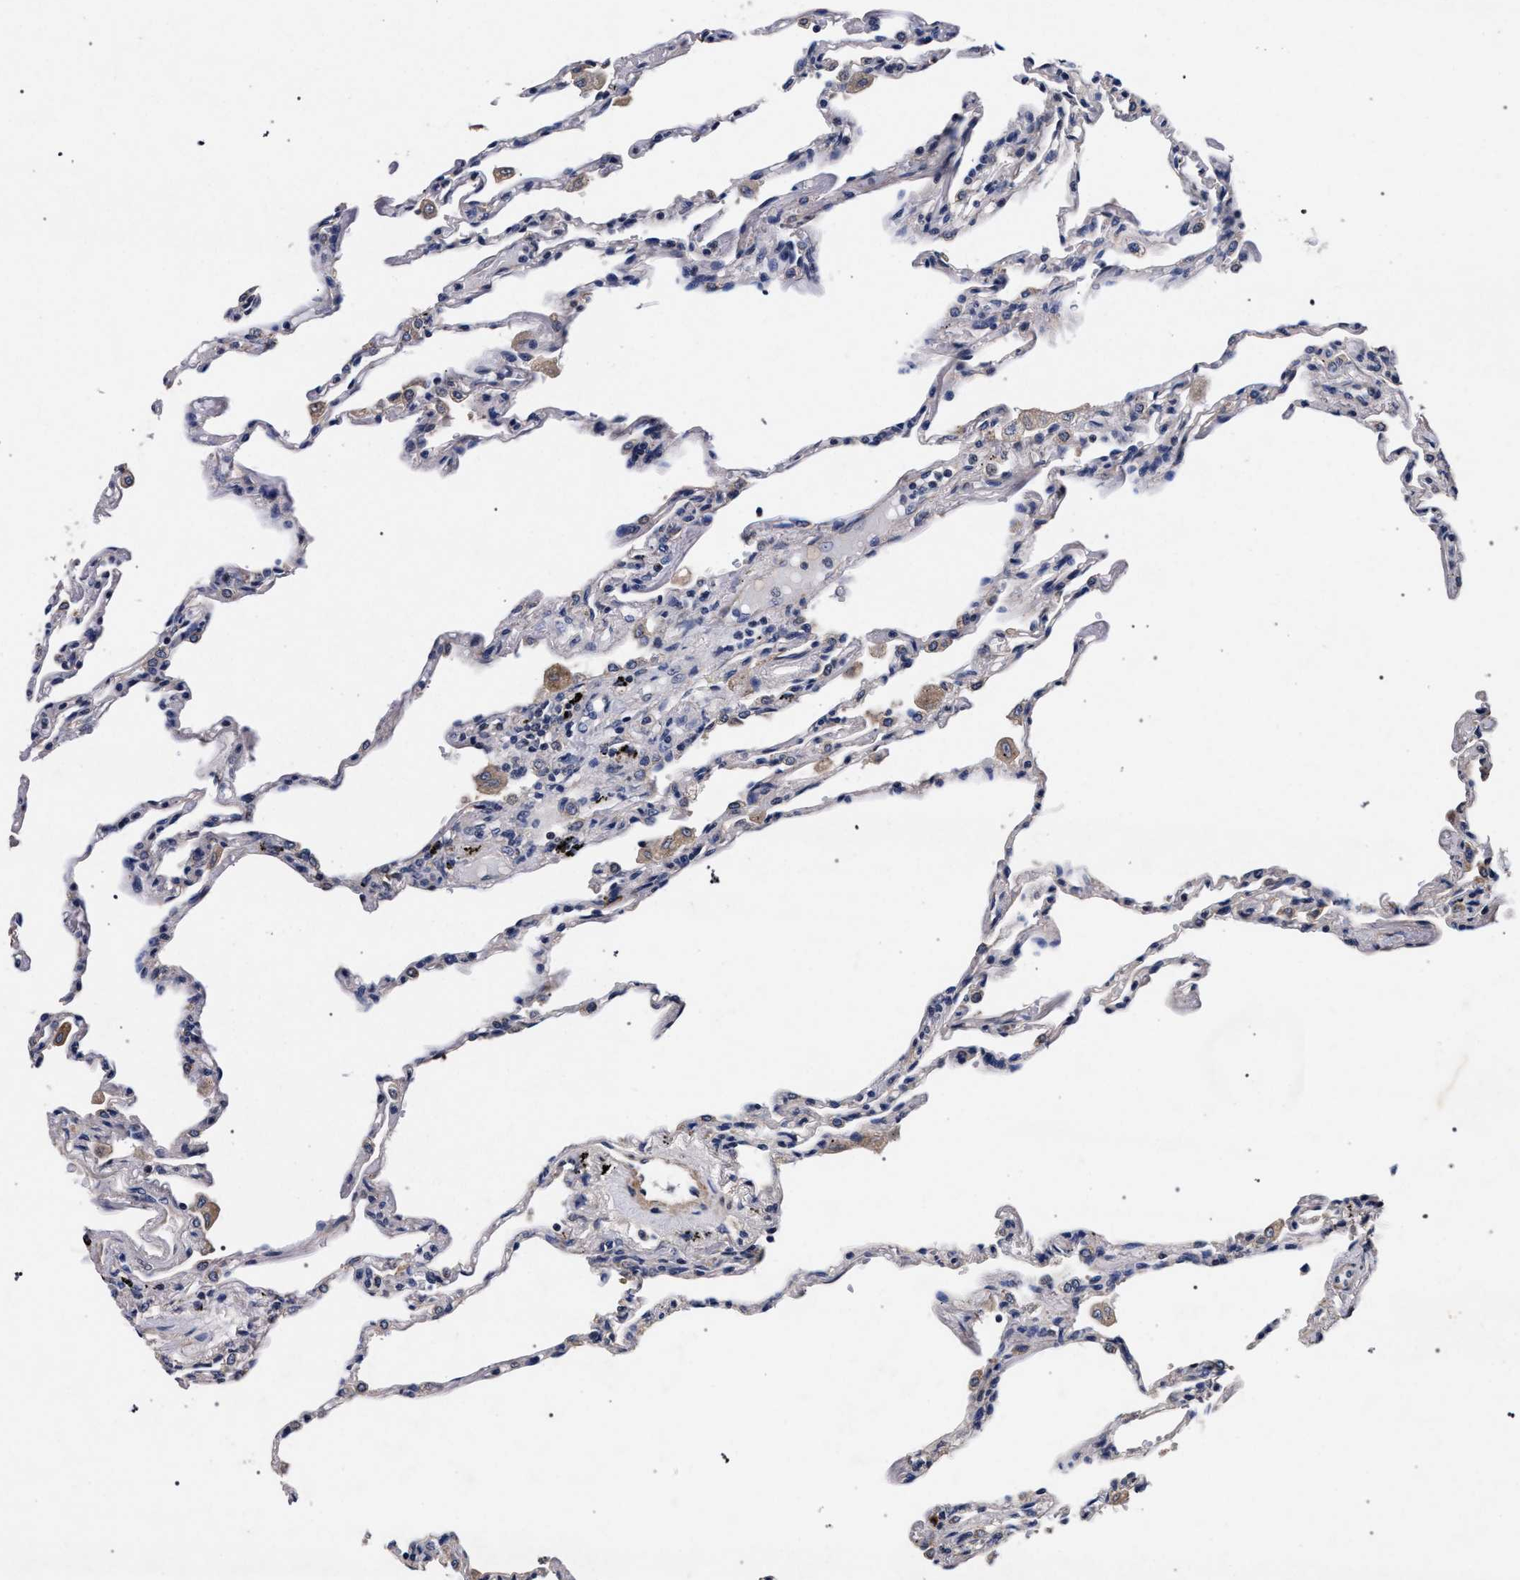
{"staining": {"intensity": "negative", "quantity": "none", "location": "none"}, "tissue": "lung", "cell_type": "Alveolar cells", "image_type": "normal", "snomed": [{"axis": "morphology", "description": "Normal tissue, NOS"}, {"axis": "topography", "description": "Lung"}], "caption": "High magnification brightfield microscopy of normal lung stained with DAB (brown) and counterstained with hematoxylin (blue): alveolar cells show no significant expression. Brightfield microscopy of immunohistochemistry stained with DAB (3,3'-diaminobenzidine) (brown) and hematoxylin (blue), captured at high magnification.", "gene": "CFAP95", "patient": {"sex": "male", "age": 59}}